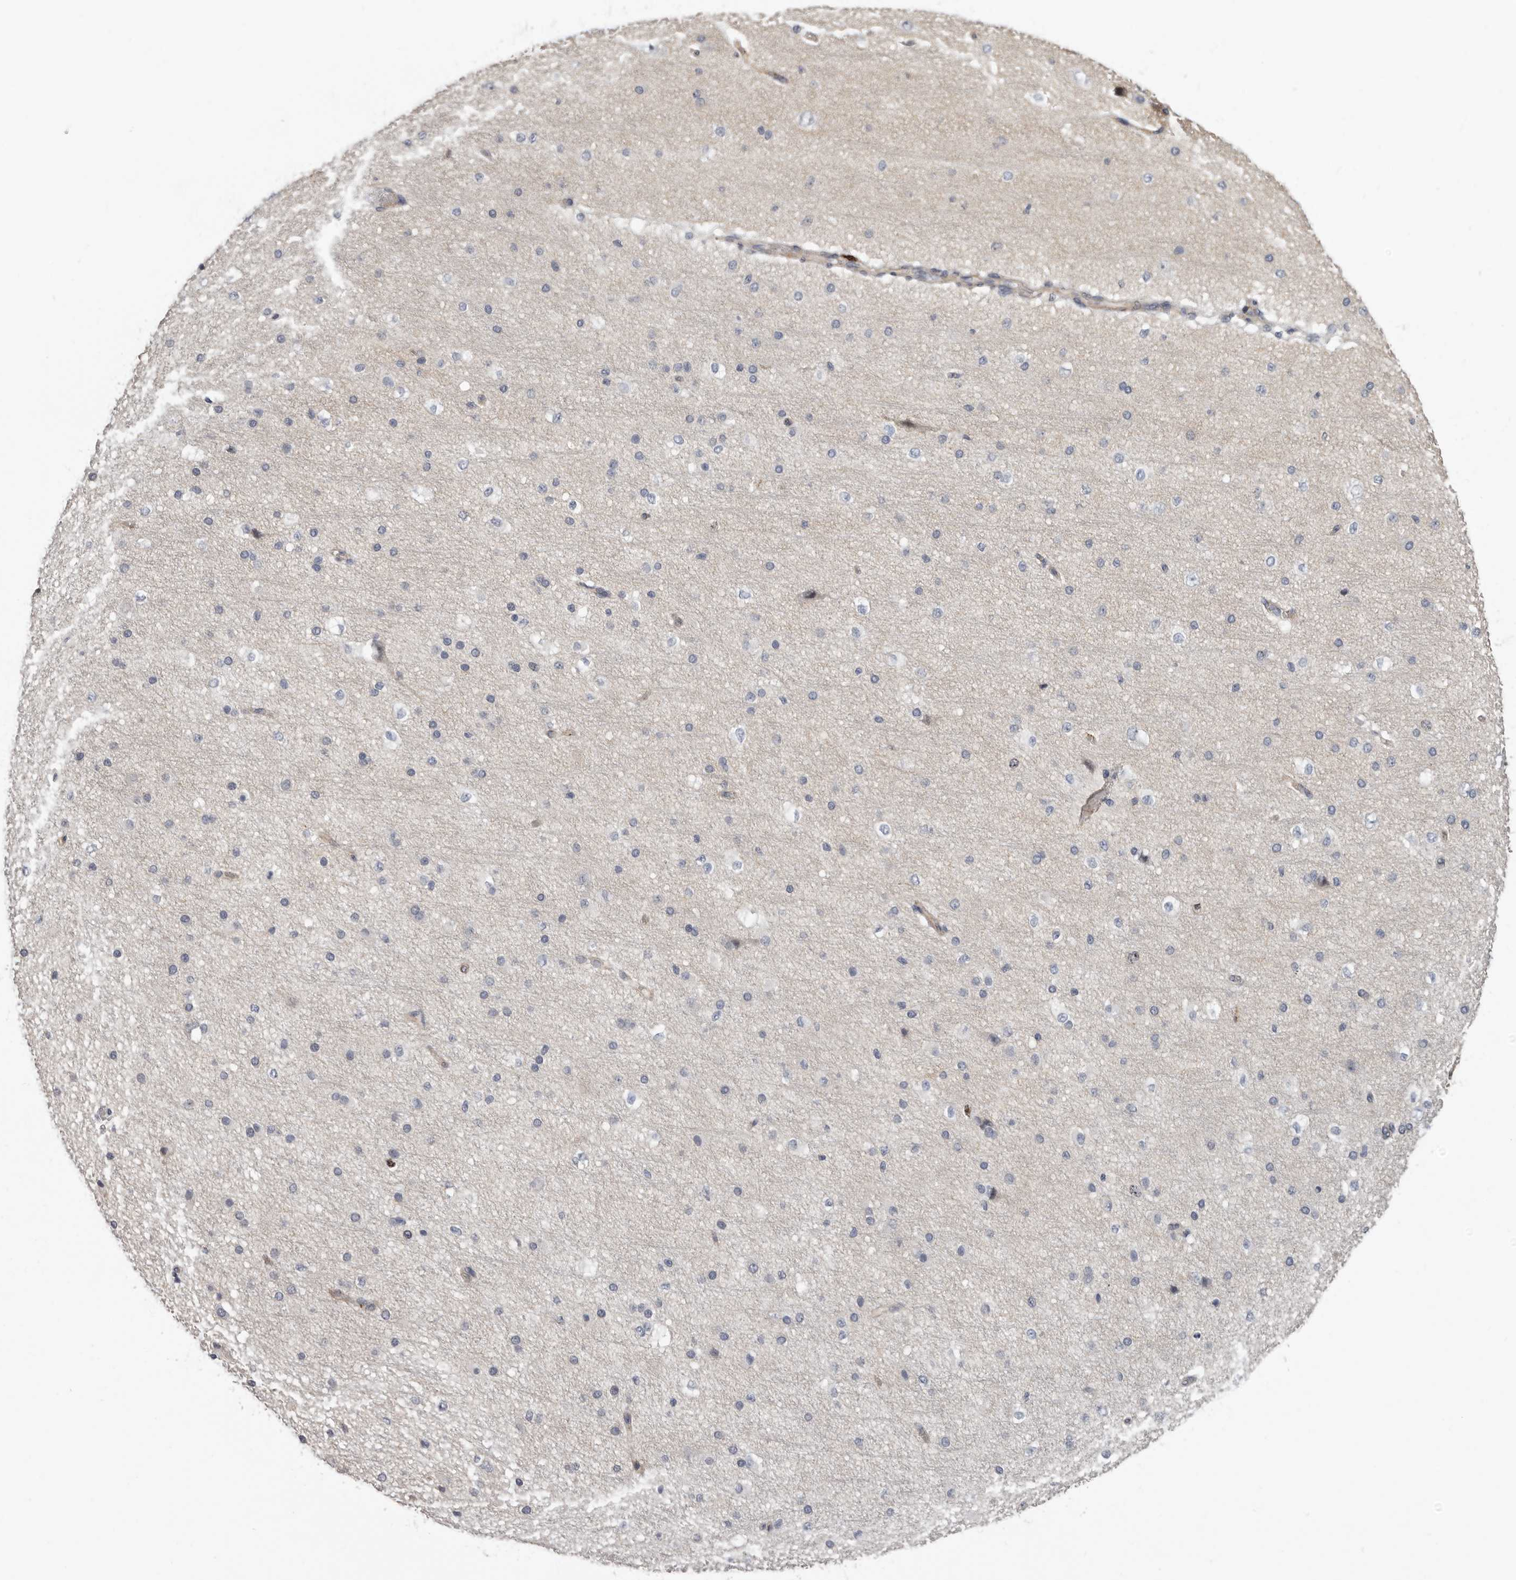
{"staining": {"intensity": "moderate", "quantity": "25%-75%", "location": "cytoplasmic/membranous"}, "tissue": "cerebral cortex", "cell_type": "Endothelial cells", "image_type": "normal", "snomed": [{"axis": "morphology", "description": "Normal tissue, NOS"}, {"axis": "morphology", "description": "Developmental malformation"}, {"axis": "topography", "description": "Cerebral cortex"}], "caption": "Benign cerebral cortex displays moderate cytoplasmic/membranous expression in approximately 25%-75% of endothelial cells, visualized by immunohistochemistry.", "gene": "CDCA8", "patient": {"sex": "female", "age": 30}}